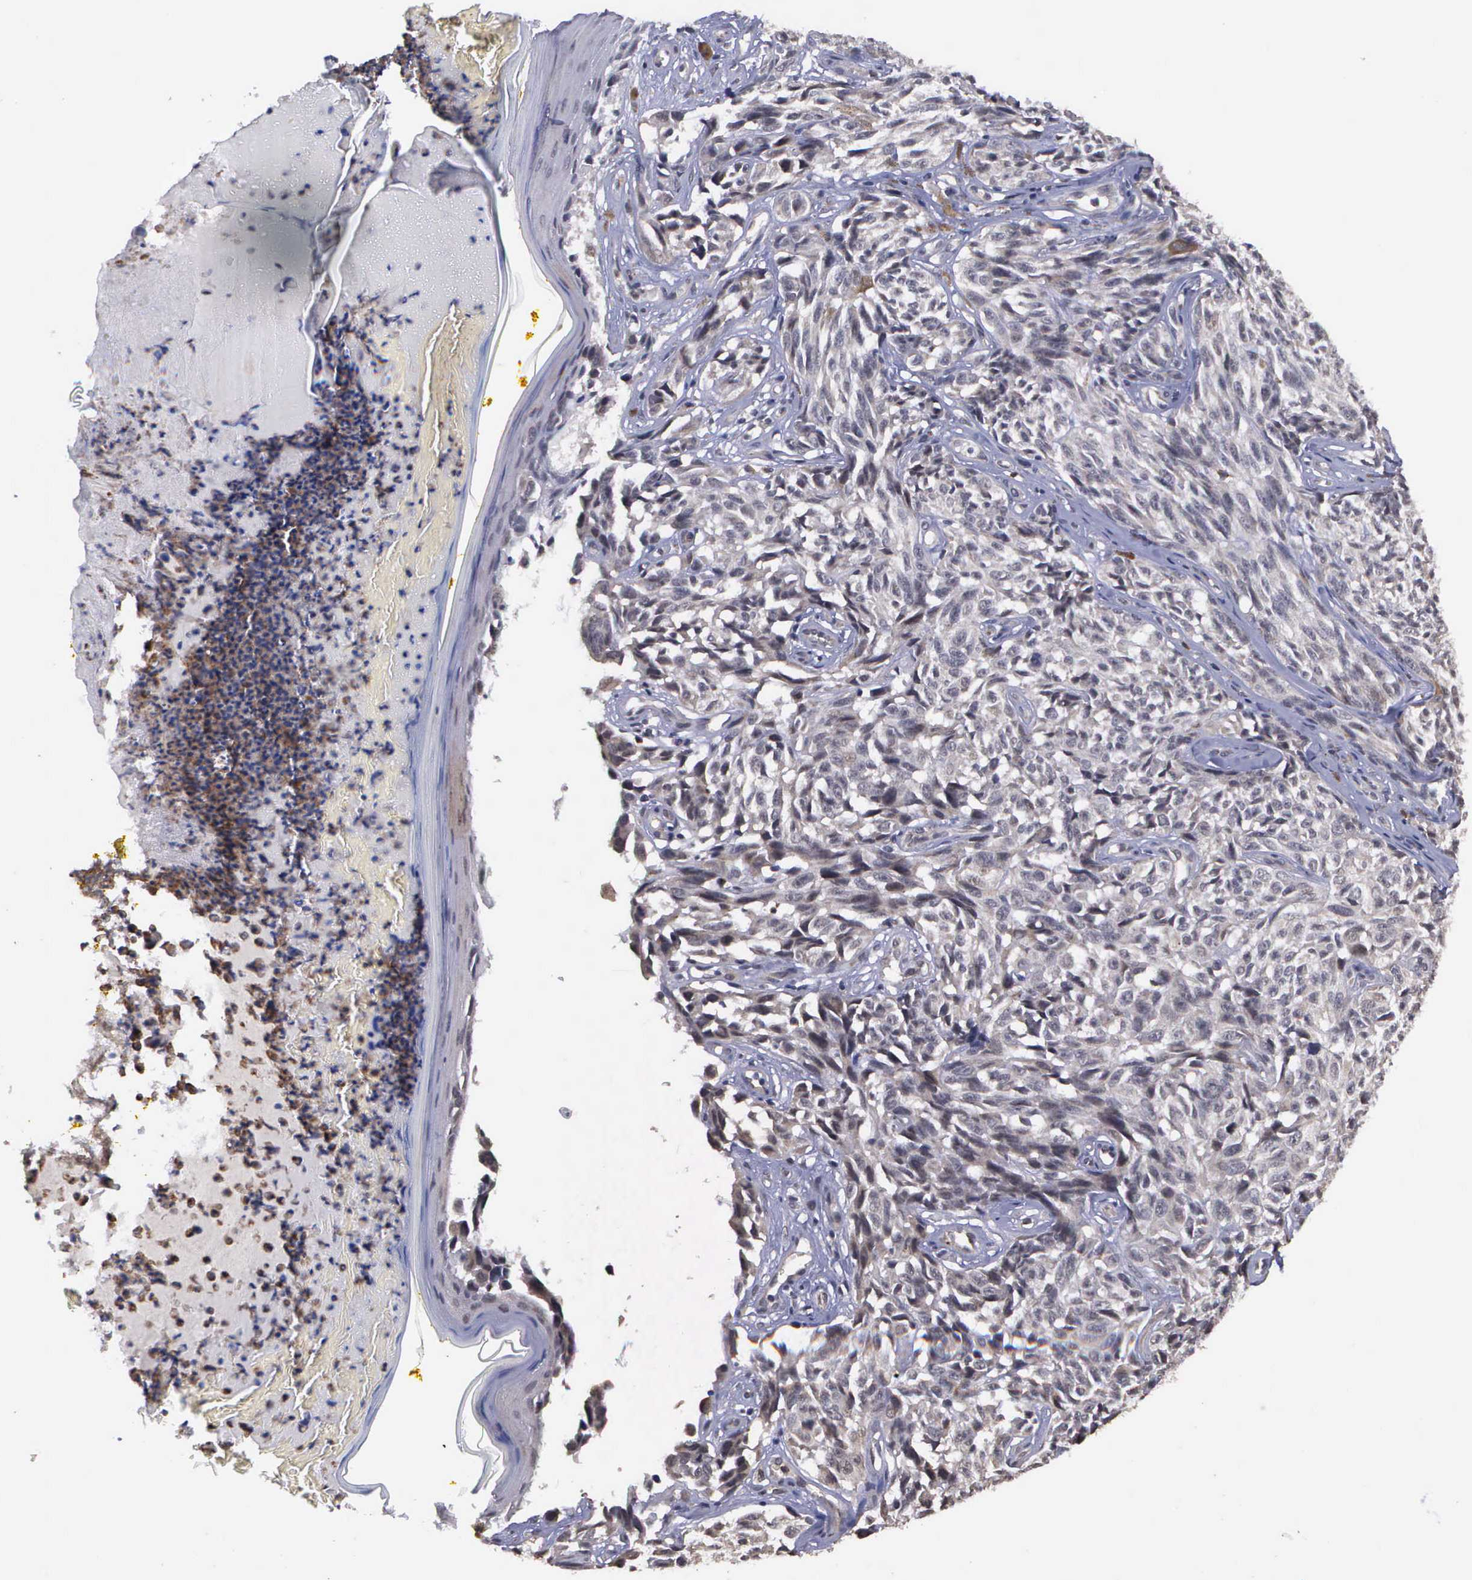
{"staining": {"intensity": "weak", "quantity": "<25%", "location": "cytoplasmic/membranous"}, "tissue": "melanoma", "cell_type": "Tumor cells", "image_type": "cancer", "snomed": [{"axis": "morphology", "description": "Malignant melanoma, NOS"}, {"axis": "topography", "description": "Skin"}], "caption": "The immunohistochemistry (IHC) histopathology image has no significant staining in tumor cells of malignant melanoma tissue. (Brightfield microscopy of DAB immunohistochemistry (IHC) at high magnification).", "gene": "MAP3K9", "patient": {"sex": "male", "age": 67}}